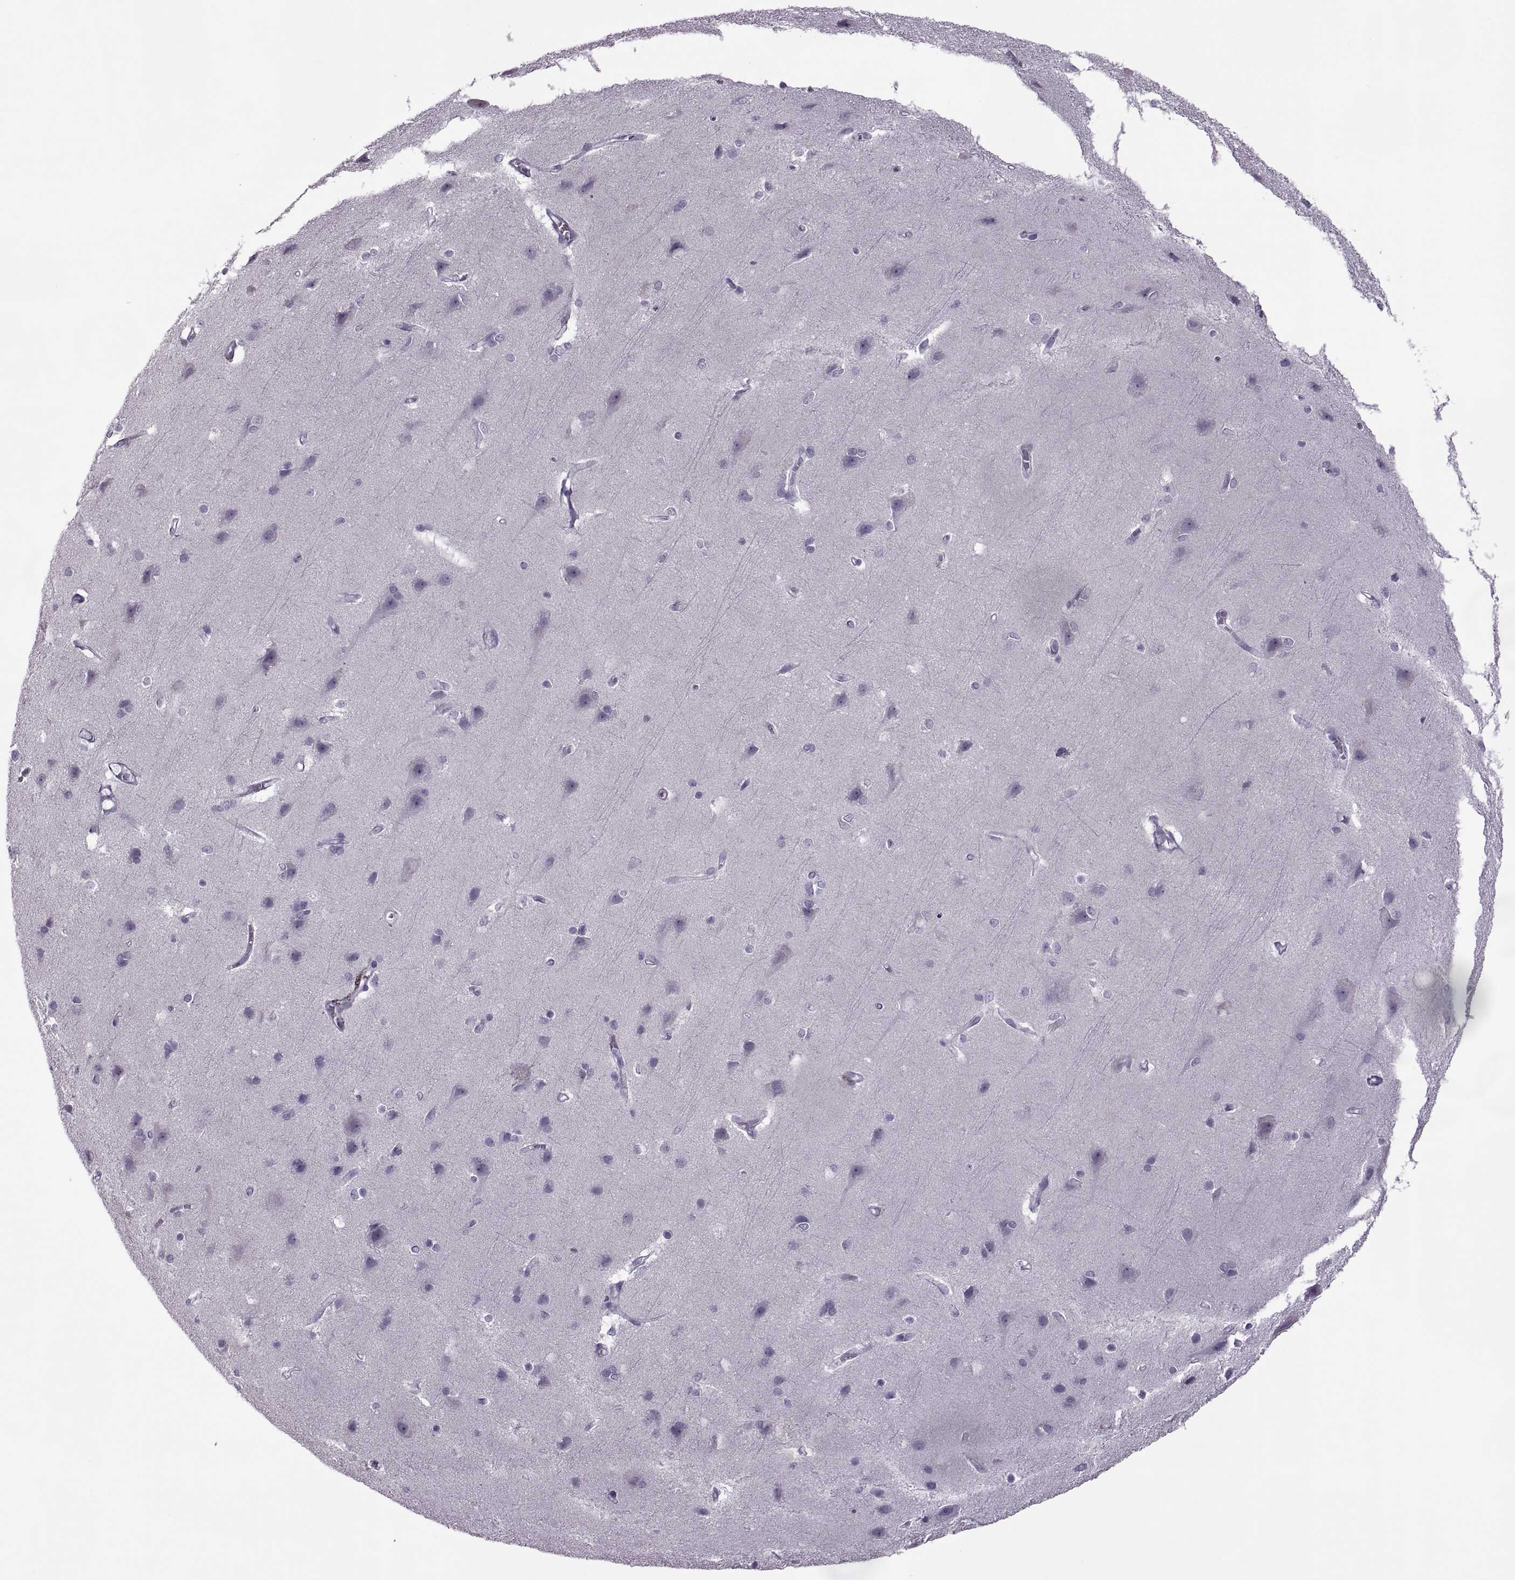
{"staining": {"intensity": "negative", "quantity": "none", "location": "none"}, "tissue": "cerebral cortex", "cell_type": "Endothelial cells", "image_type": "normal", "snomed": [{"axis": "morphology", "description": "Normal tissue, NOS"}, {"axis": "topography", "description": "Cerebral cortex"}], "caption": "Immunohistochemical staining of normal human cerebral cortex displays no significant expression in endothelial cells.", "gene": "RSPH6A", "patient": {"sex": "male", "age": 37}}